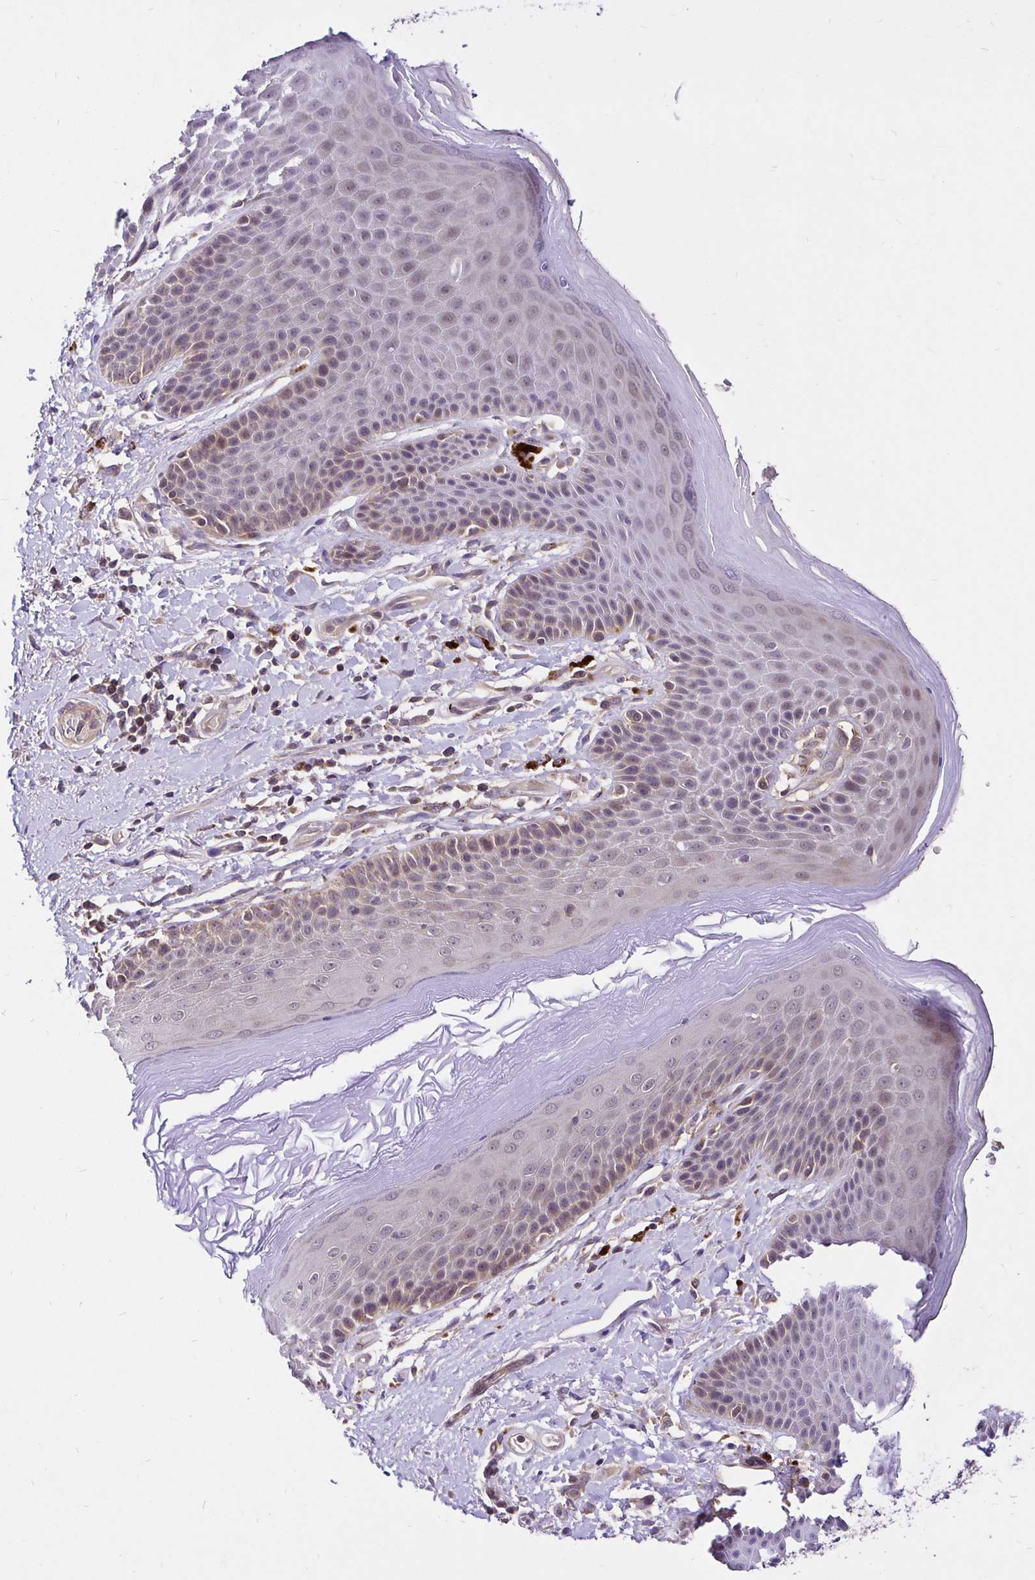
{"staining": {"intensity": "weak", "quantity": "<25%", "location": "cytoplasmic/membranous,nuclear"}, "tissue": "skin", "cell_type": "Epidermal cells", "image_type": "normal", "snomed": [{"axis": "morphology", "description": "Normal tissue, NOS"}, {"axis": "topography", "description": "Anal"}, {"axis": "topography", "description": "Peripheral nerve tissue"}], "caption": "DAB (3,3'-diaminobenzidine) immunohistochemical staining of benign skin displays no significant expression in epidermal cells.", "gene": "UBE2M", "patient": {"sex": "male", "age": 51}}